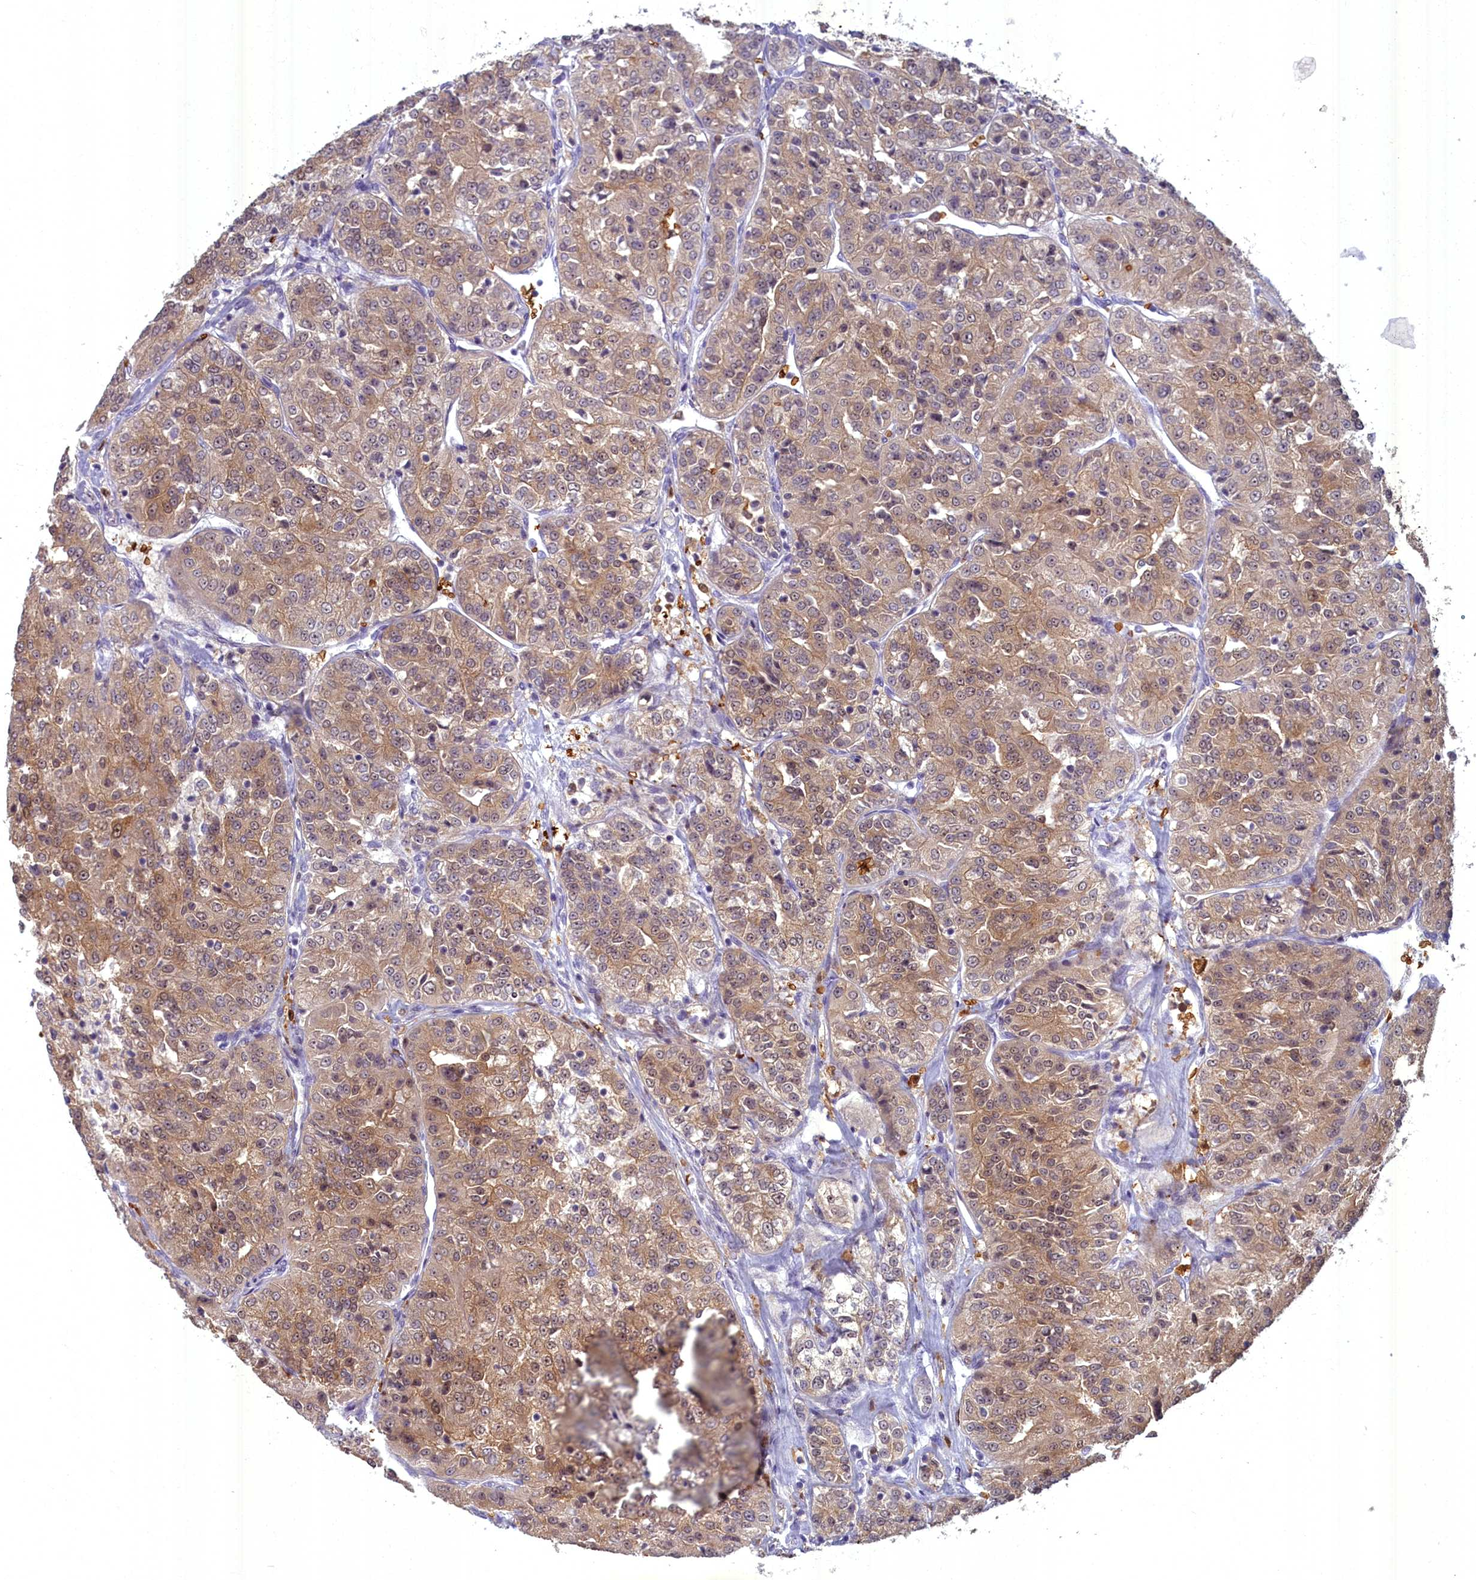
{"staining": {"intensity": "moderate", "quantity": ">75%", "location": "cytoplasmic/membranous"}, "tissue": "renal cancer", "cell_type": "Tumor cells", "image_type": "cancer", "snomed": [{"axis": "morphology", "description": "Adenocarcinoma, NOS"}, {"axis": "topography", "description": "Kidney"}], "caption": "Brown immunohistochemical staining in renal cancer exhibits moderate cytoplasmic/membranous positivity in approximately >75% of tumor cells. (Stains: DAB (3,3'-diaminobenzidine) in brown, nuclei in blue, Microscopy: brightfield microscopy at high magnification).", "gene": "BLVRB", "patient": {"sex": "female", "age": 63}}